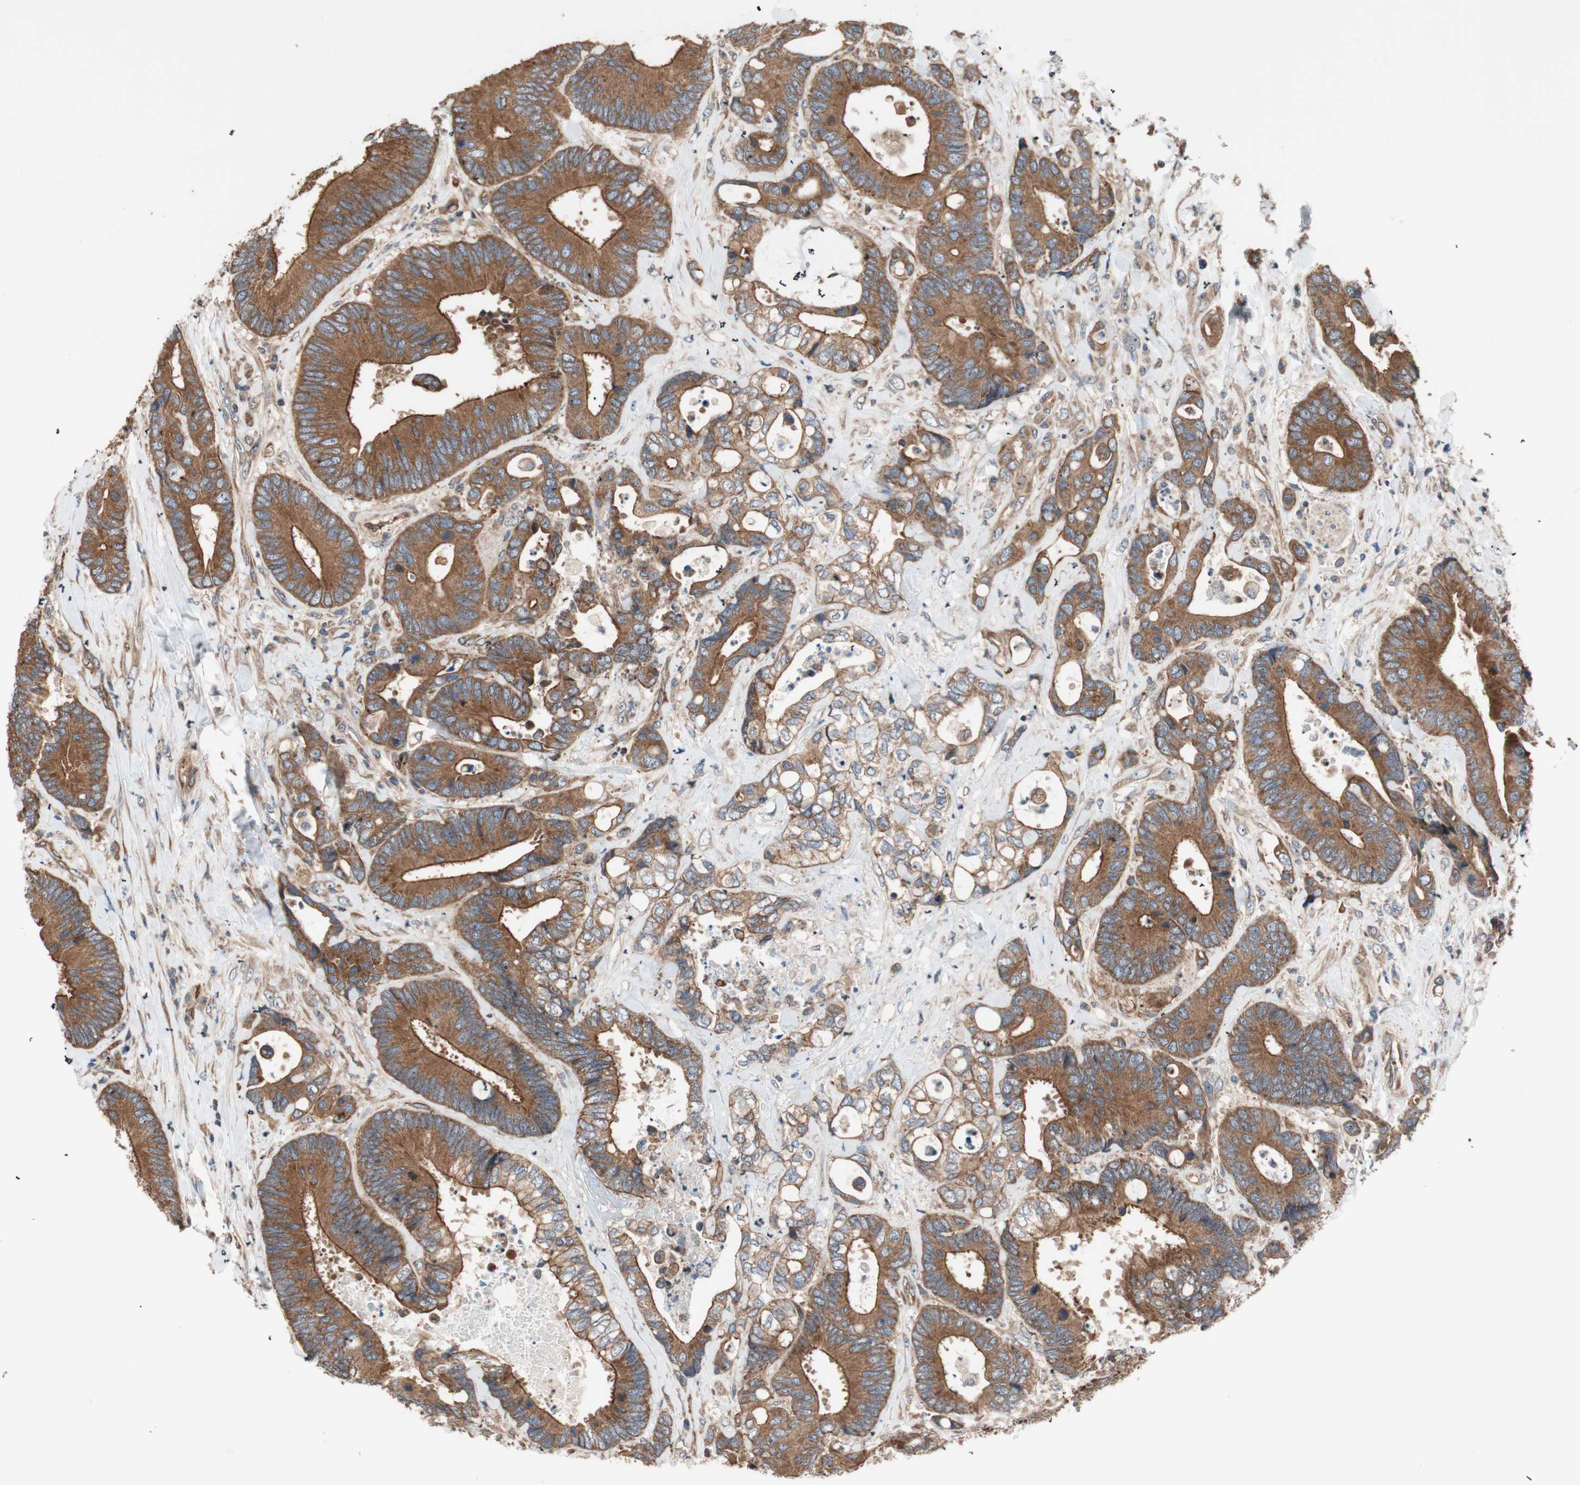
{"staining": {"intensity": "strong", "quantity": ">75%", "location": "cytoplasmic/membranous"}, "tissue": "colorectal cancer", "cell_type": "Tumor cells", "image_type": "cancer", "snomed": [{"axis": "morphology", "description": "Adenocarcinoma, NOS"}, {"axis": "topography", "description": "Rectum"}], "caption": "Brown immunohistochemical staining in colorectal cancer (adenocarcinoma) exhibits strong cytoplasmic/membranous staining in approximately >75% of tumor cells.", "gene": "CTTNBP2NL", "patient": {"sex": "male", "age": 55}}